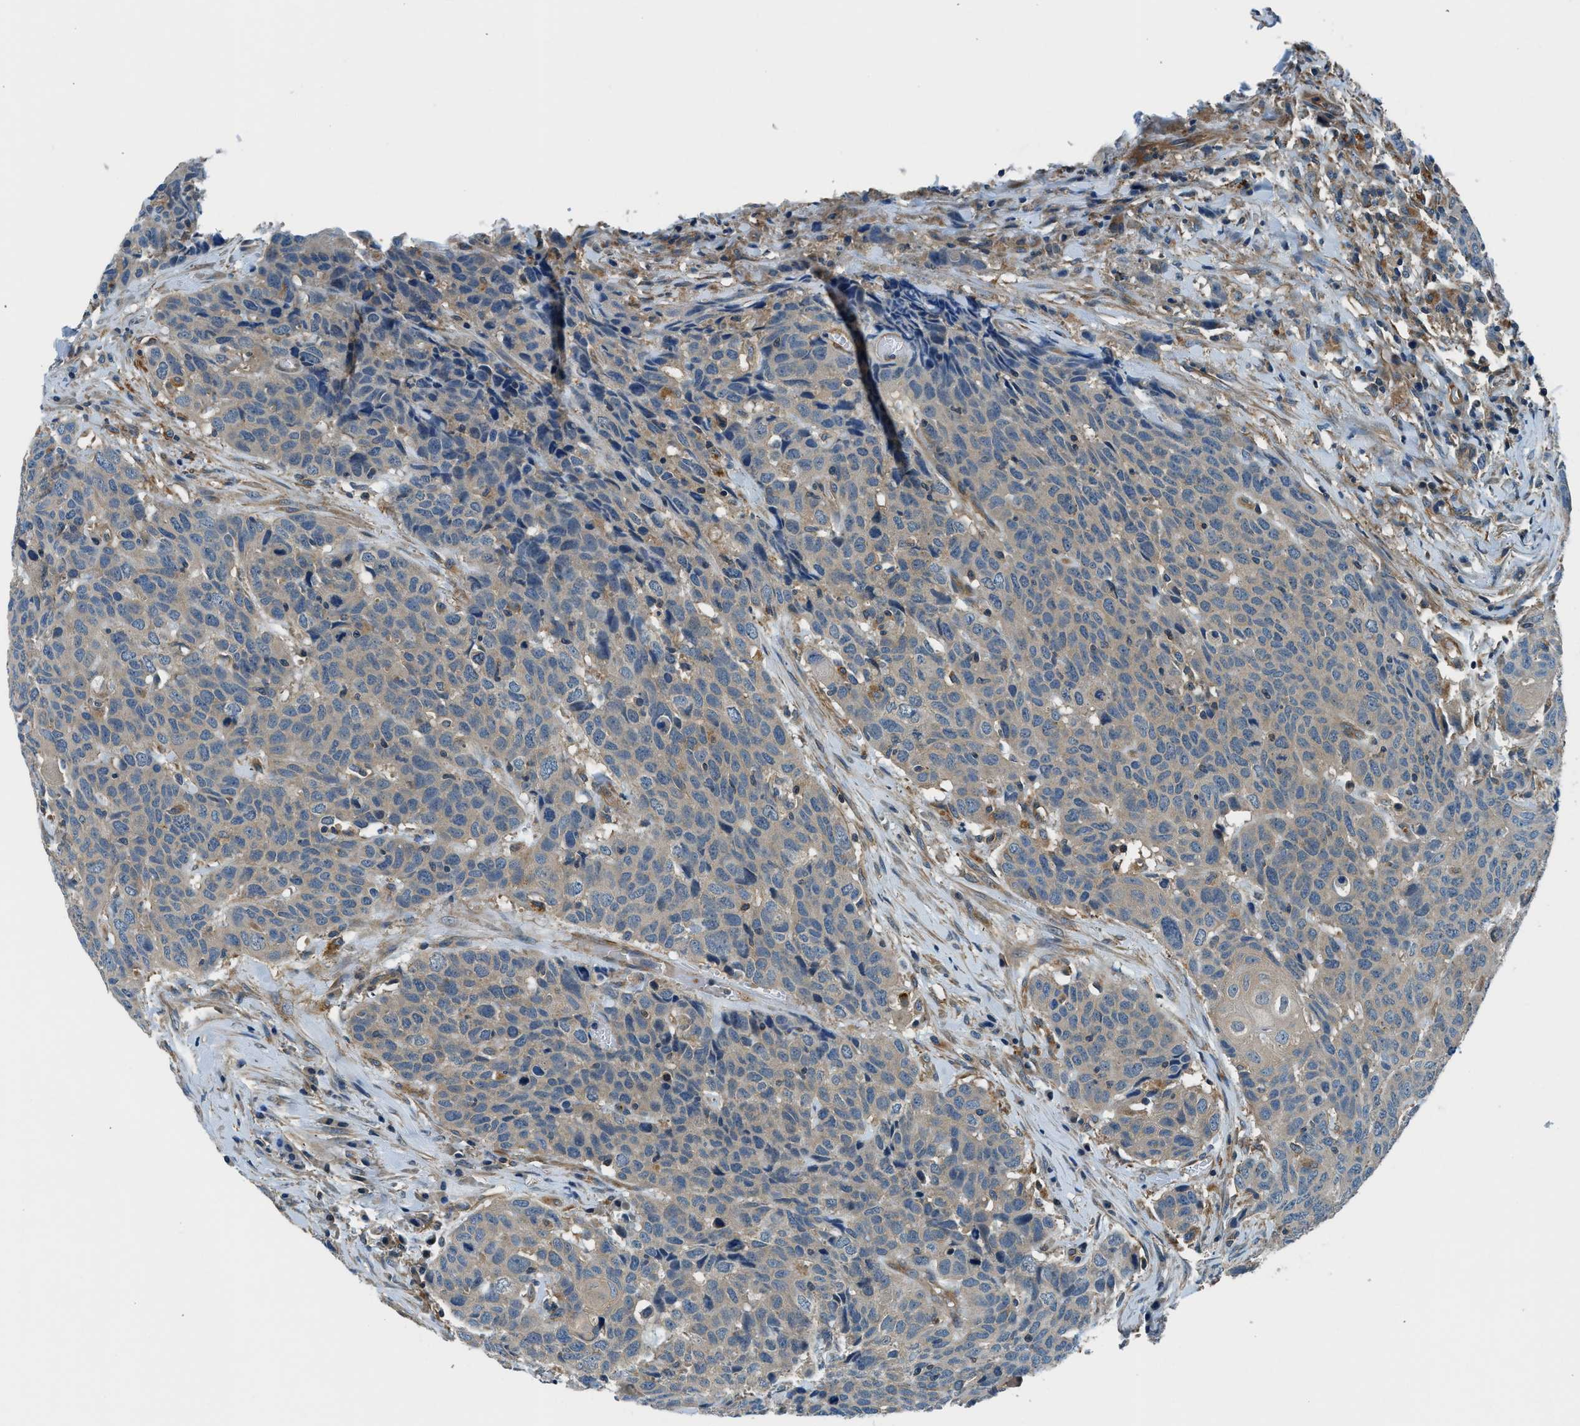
{"staining": {"intensity": "weak", "quantity": ">75%", "location": "cytoplasmic/membranous"}, "tissue": "head and neck cancer", "cell_type": "Tumor cells", "image_type": "cancer", "snomed": [{"axis": "morphology", "description": "Squamous cell carcinoma, NOS"}, {"axis": "topography", "description": "Head-Neck"}], "caption": "Weak cytoplasmic/membranous positivity for a protein is identified in approximately >75% of tumor cells of head and neck squamous cell carcinoma using immunohistochemistry.", "gene": "SLC19A2", "patient": {"sex": "male", "age": 66}}